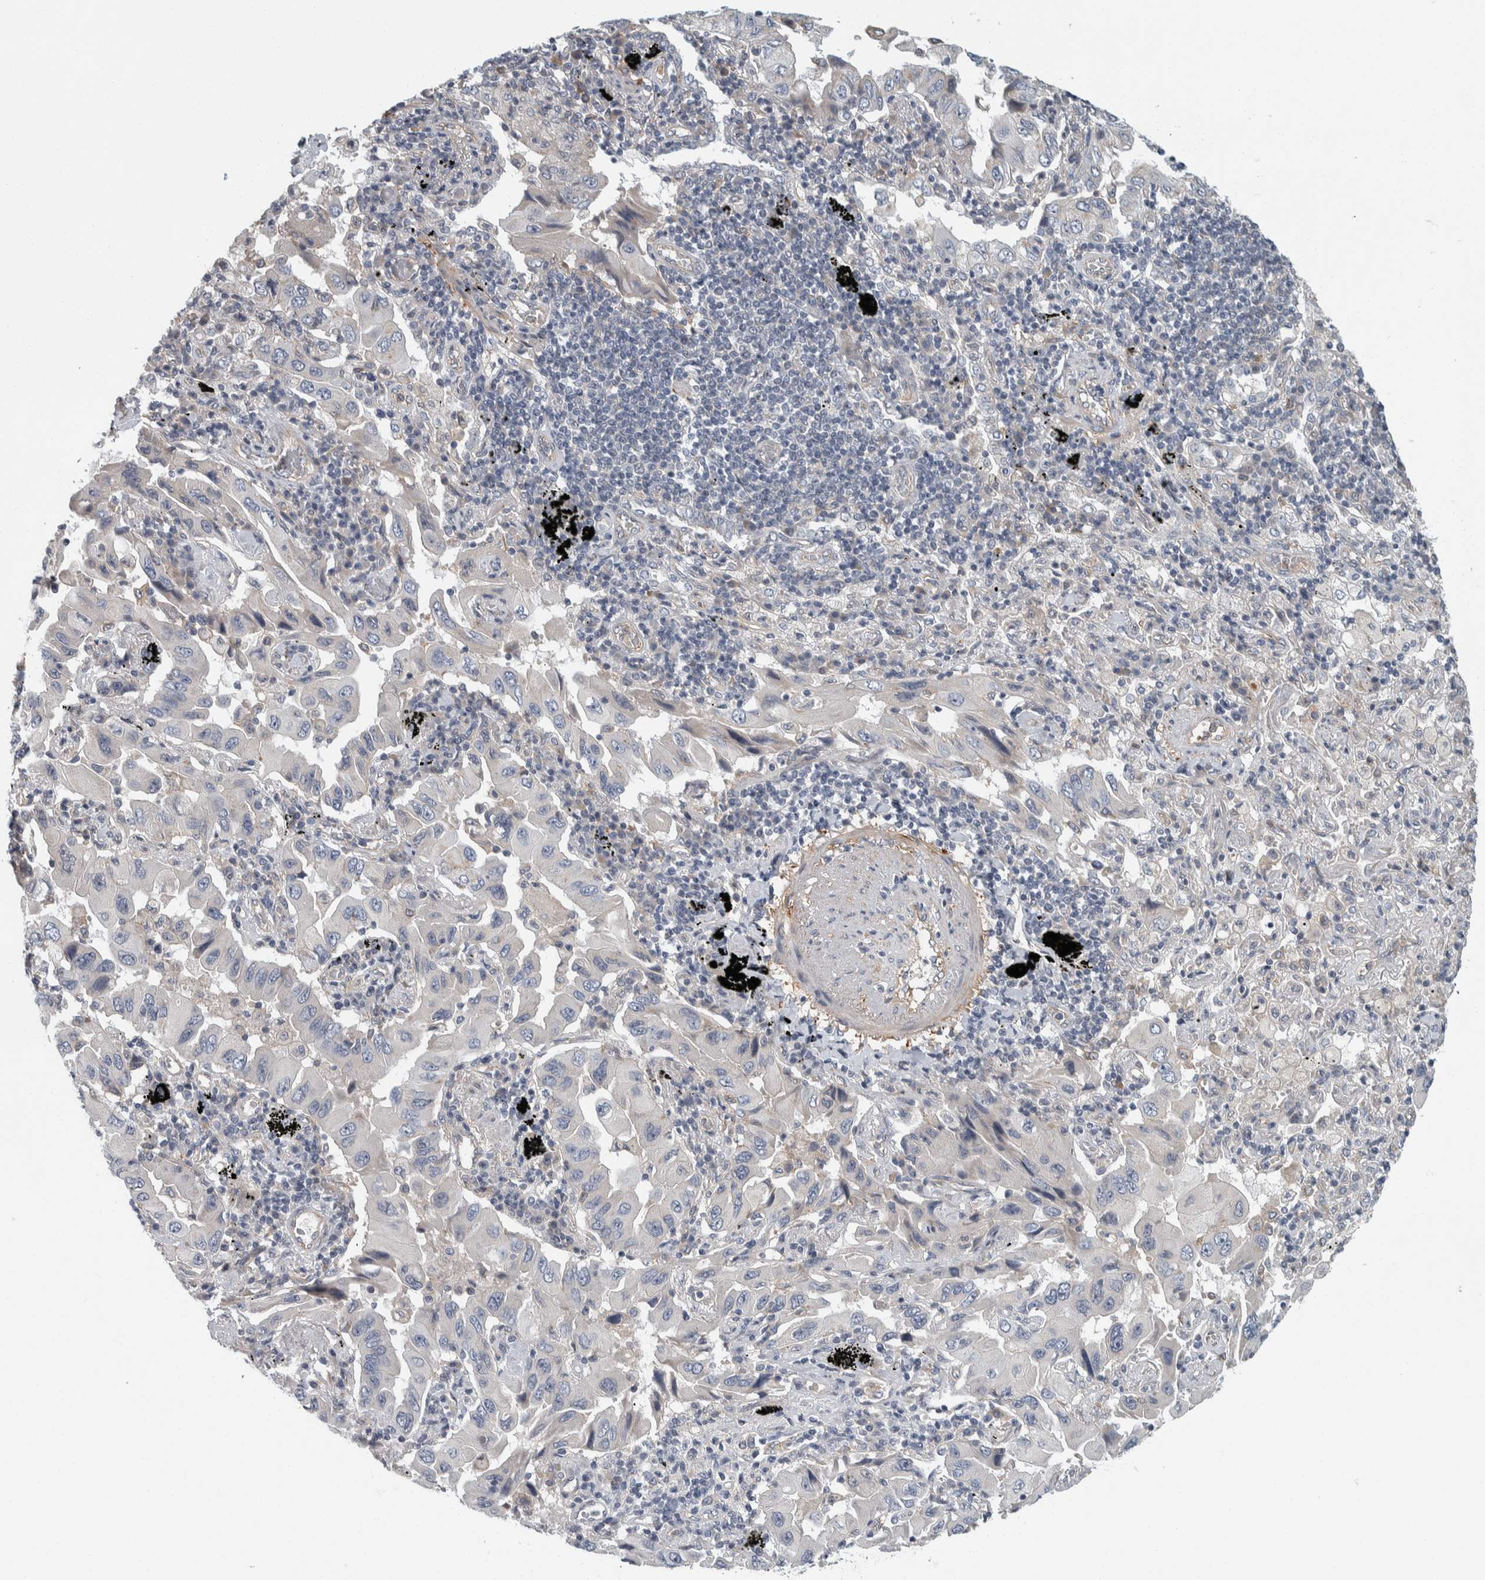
{"staining": {"intensity": "negative", "quantity": "none", "location": "none"}, "tissue": "lung cancer", "cell_type": "Tumor cells", "image_type": "cancer", "snomed": [{"axis": "morphology", "description": "Adenocarcinoma, NOS"}, {"axis": "topography", "description": "Lung"}], "caption": "Immunohistochemistry (IHC) photomicrograph of lung adenocarcinoma stained for a protein (brown), which shows no expression in tumor cells. (Brightfield microscopy of DAB IHC at high magnification).", "gene": "KCNJ3", "patient": {"sex": "female", "age": 65}}